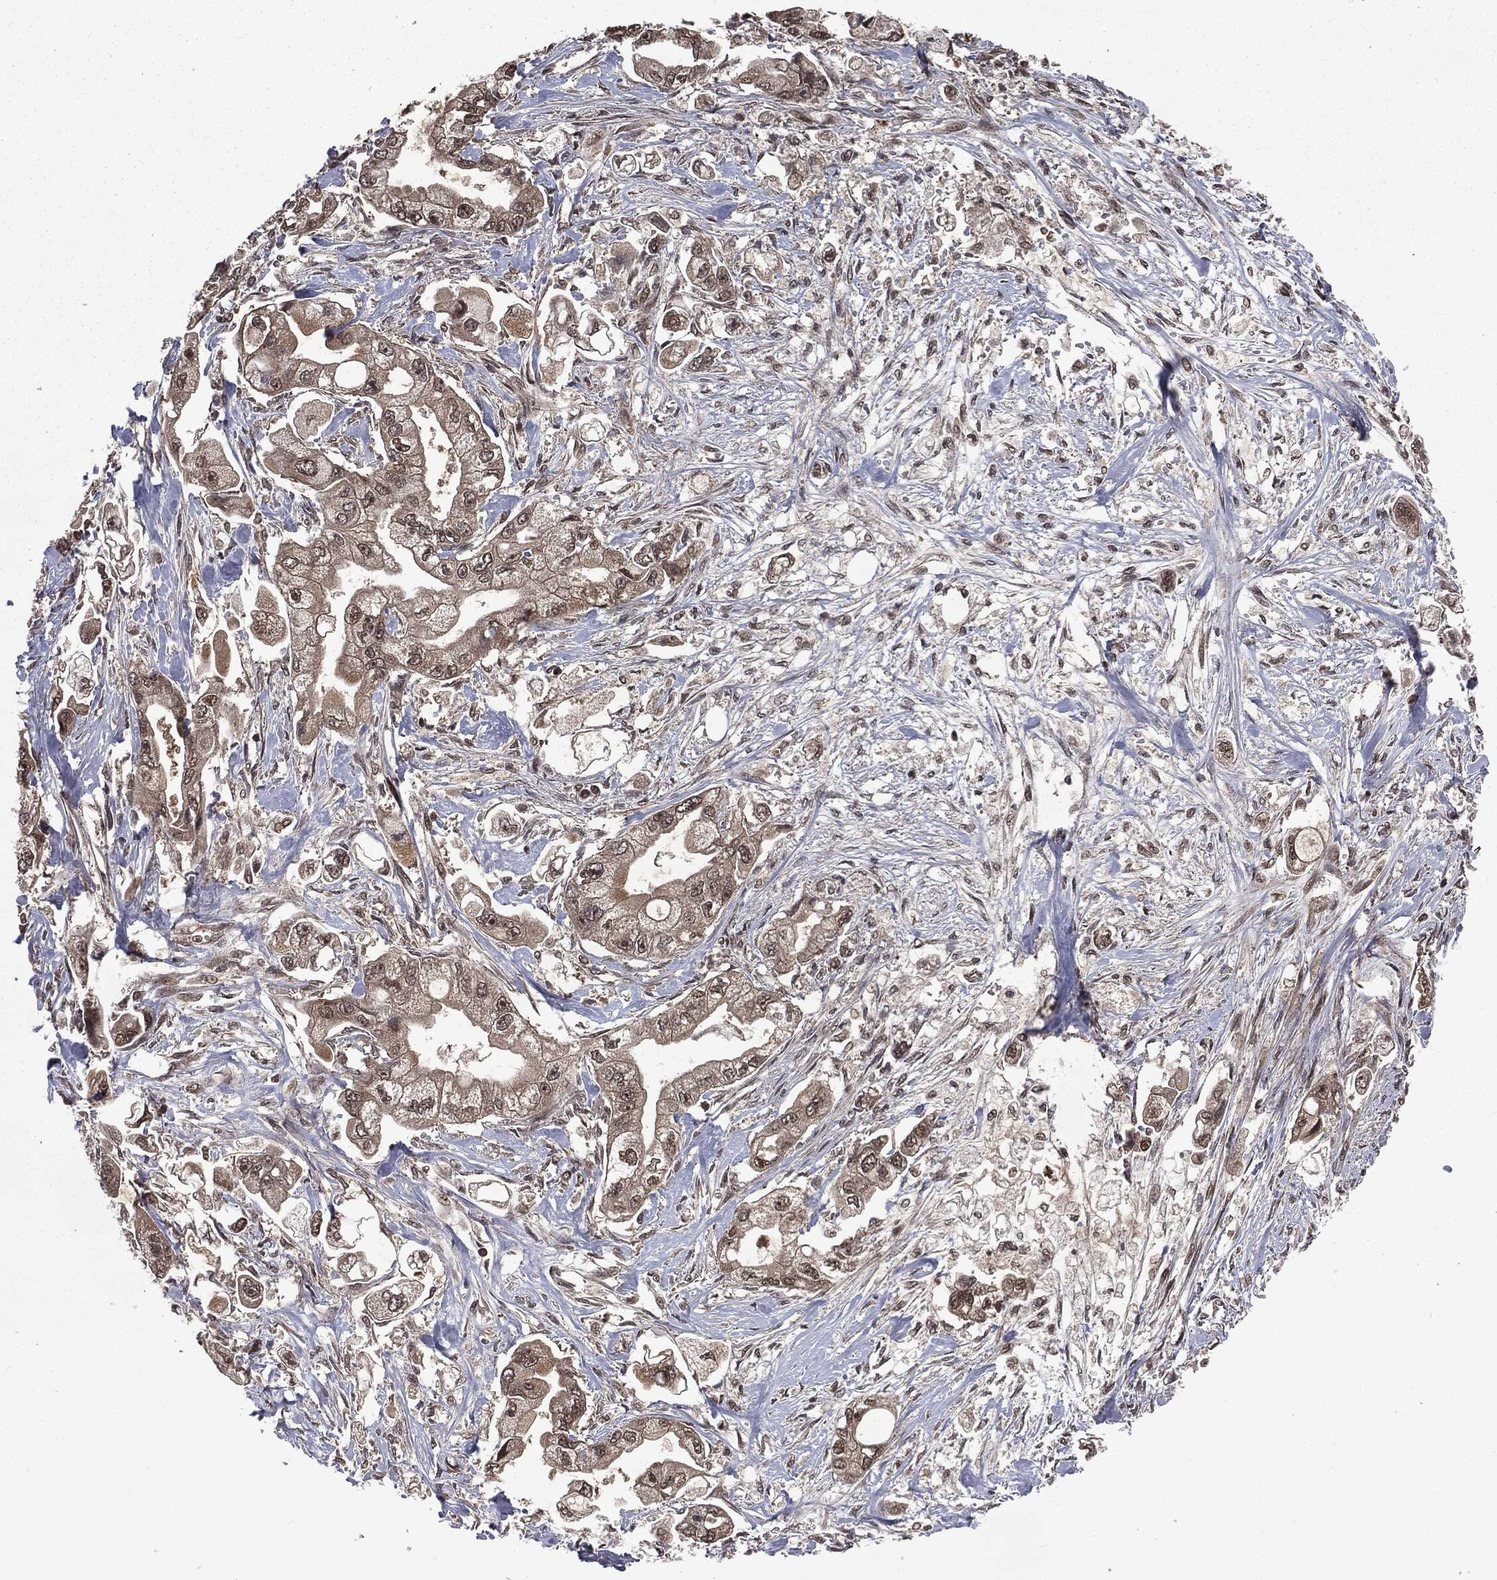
{"staining": {"intensity": "moderate", "quantity": "25%-75%", "location": "cytoplasmic/membranous,nuclear"}, "tissue": "stomach cancer", "cell_type": "Tumor cells", "image_type": "cancer", "snomed": [{"axis": "morphology", "description": "Adenocarcinoma, NOS"}, {"axis": "topography", "description": "Stomach"}], "caption": "Immunohistochemistry image of human stomach cancer stained for a protein (brown), which shows medium levels of moderate cytoplasmic/membranous and nuclear staining in about 25%-75% of tumor cells.", "gene": "STAU2", "patient": {"sex": "male", "age": 62}}